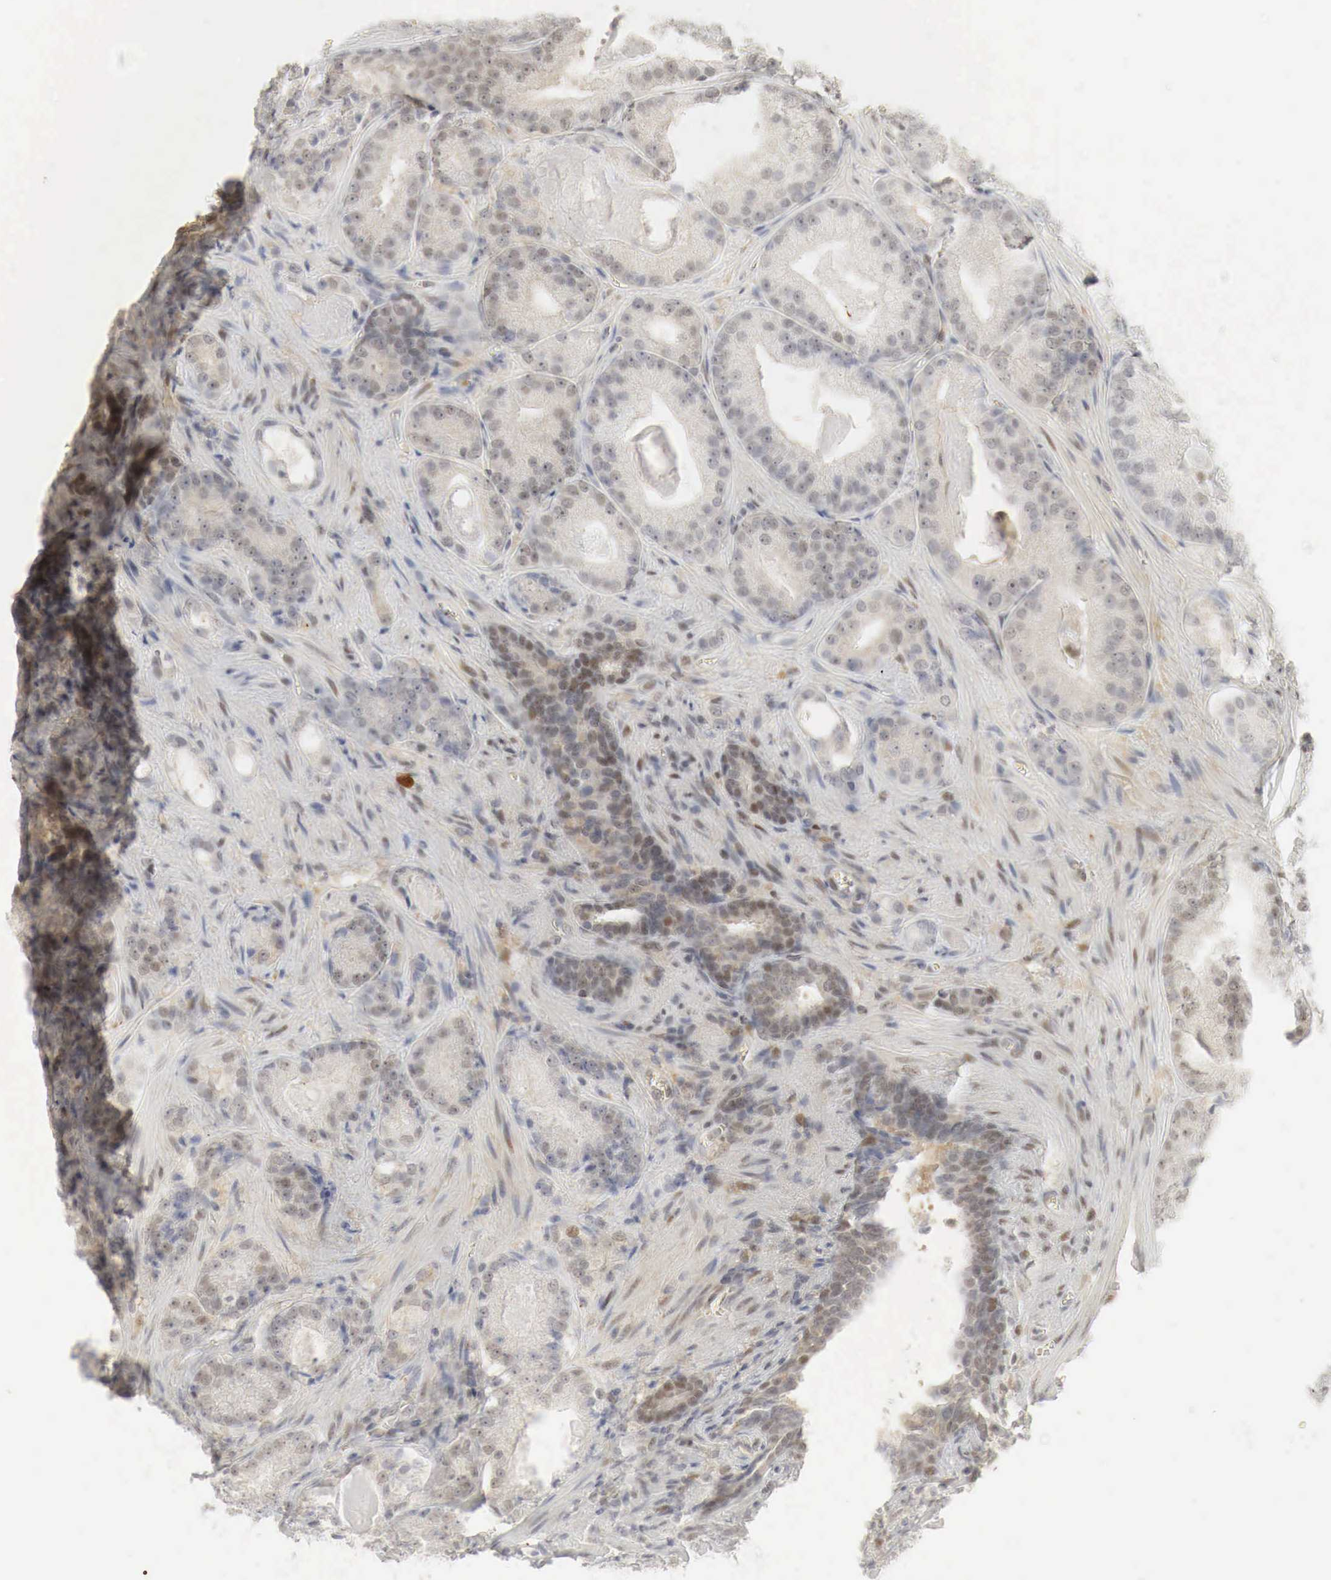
{"staining": {"intensity": "moderate", "quantity": "25%-75%", "location": "cytoplasmic/membranous,nuclear"}, "tissue": "prostate cancer", "cell_type": "Tumor cells", "image_type": "cancer", "snomed": [{"axis": "morphology", "description": "Adenocarcinoma, Medium grade"}, {"axis": "topography", "description": "Prostate"}], "caption": "Human prostate adenocarcinoma (medium-grade) stained for a protein (brown) reveals moderate cytoplasmic/membranous and nuclear positive expression in approximately 25%-75% of tumor cells.", "gene": "MYC", "patient": {"sex": "male", "age": 68}}